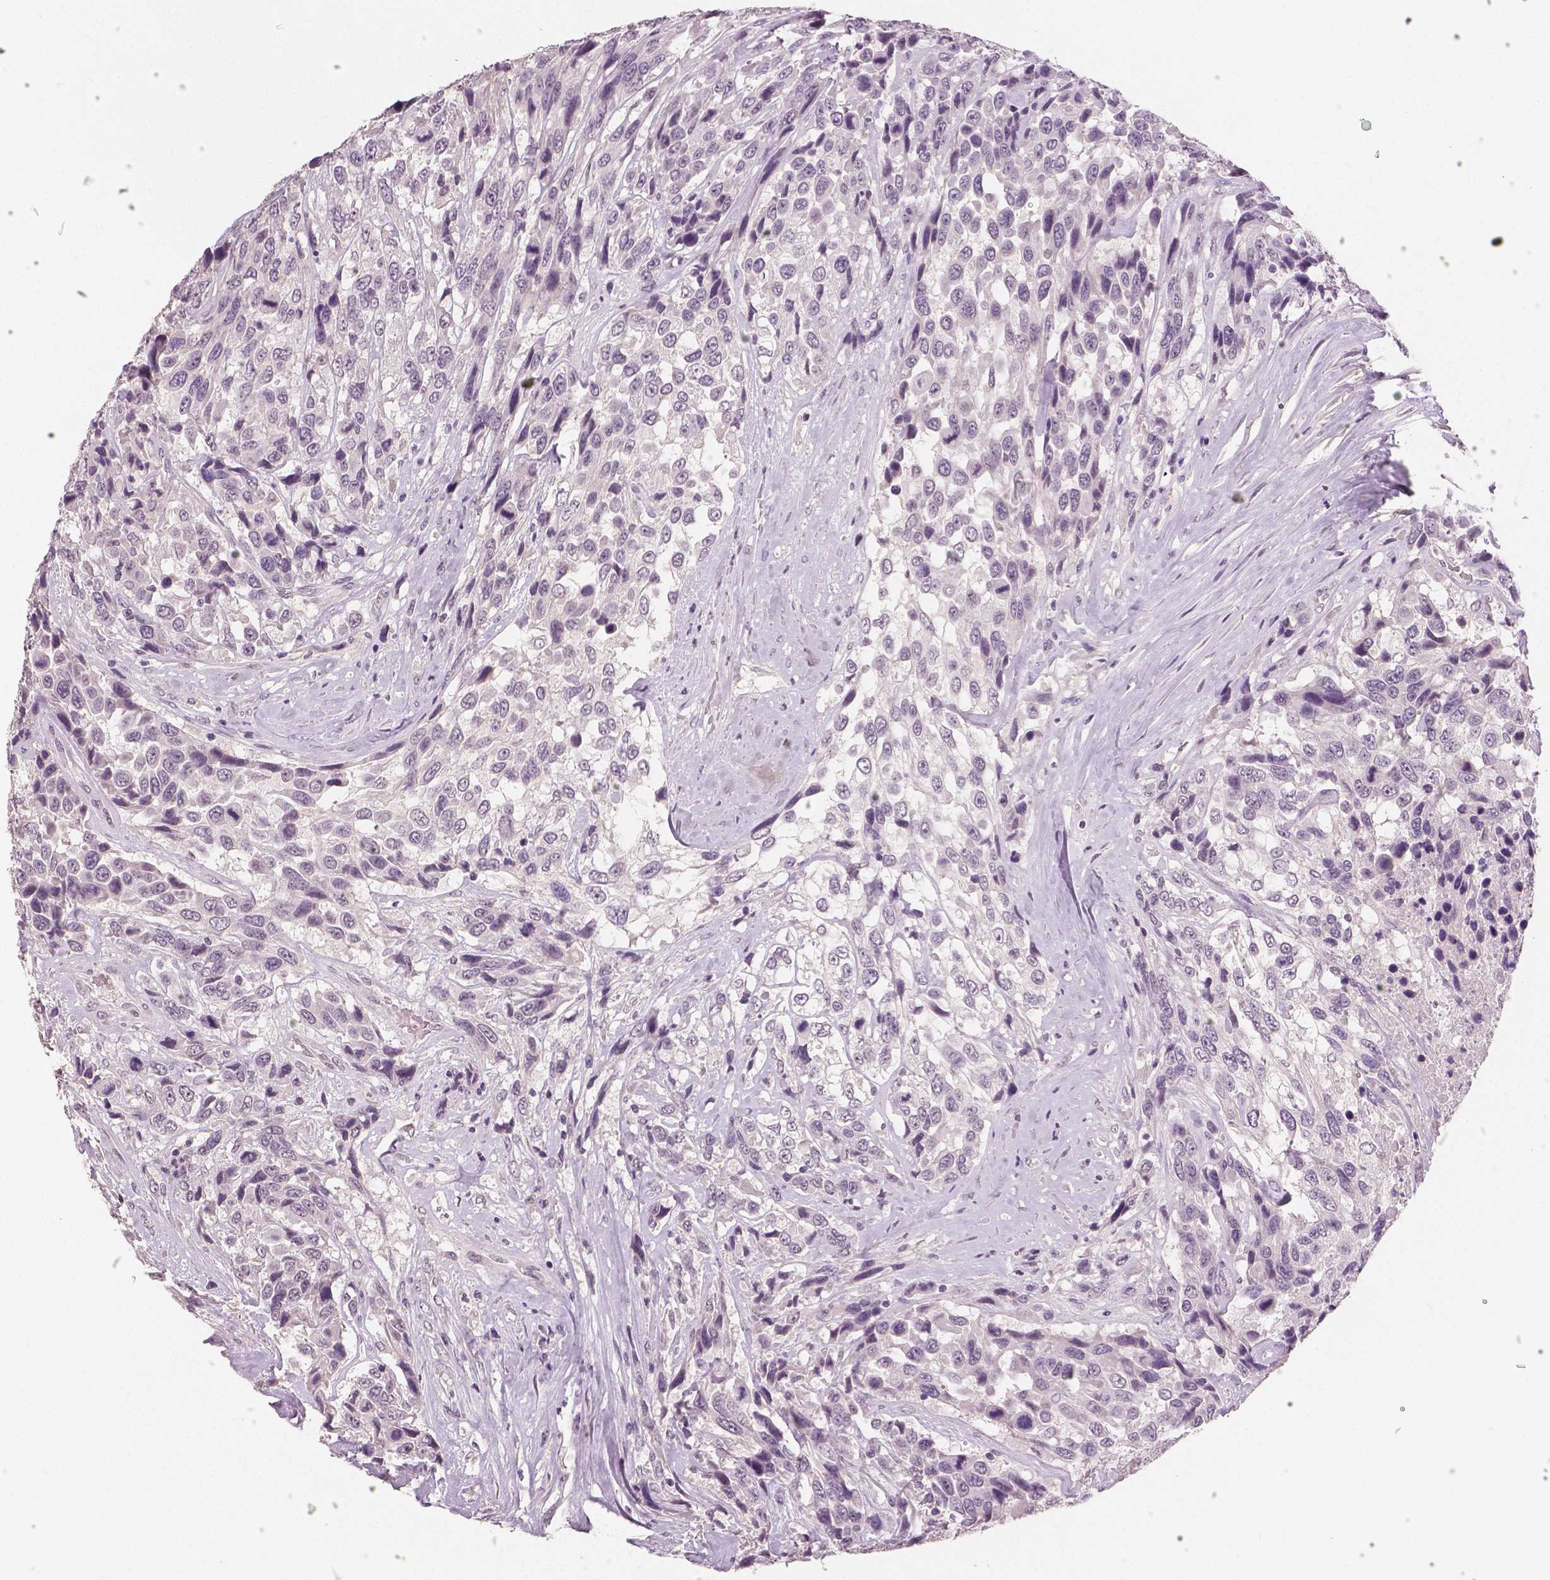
{"staining": {"intensity": "negative", "quantity": "none", "location": "none"}, "tissue": "urothelial cancer", "cell_type": "Tumor cells", "image_type": "cancer", "snomed": [{"axis": "morphology", "description": "Urothelial carcinoma, High grade"}, {"axis": "topography", "description": "Urinary bladder"}], "caption": "Histopathology image shows no protein staining in tumor cells of urothelial cancer tissue.", "gene": "NECAB1", "patient": {"sex": "female", "age": 70}}